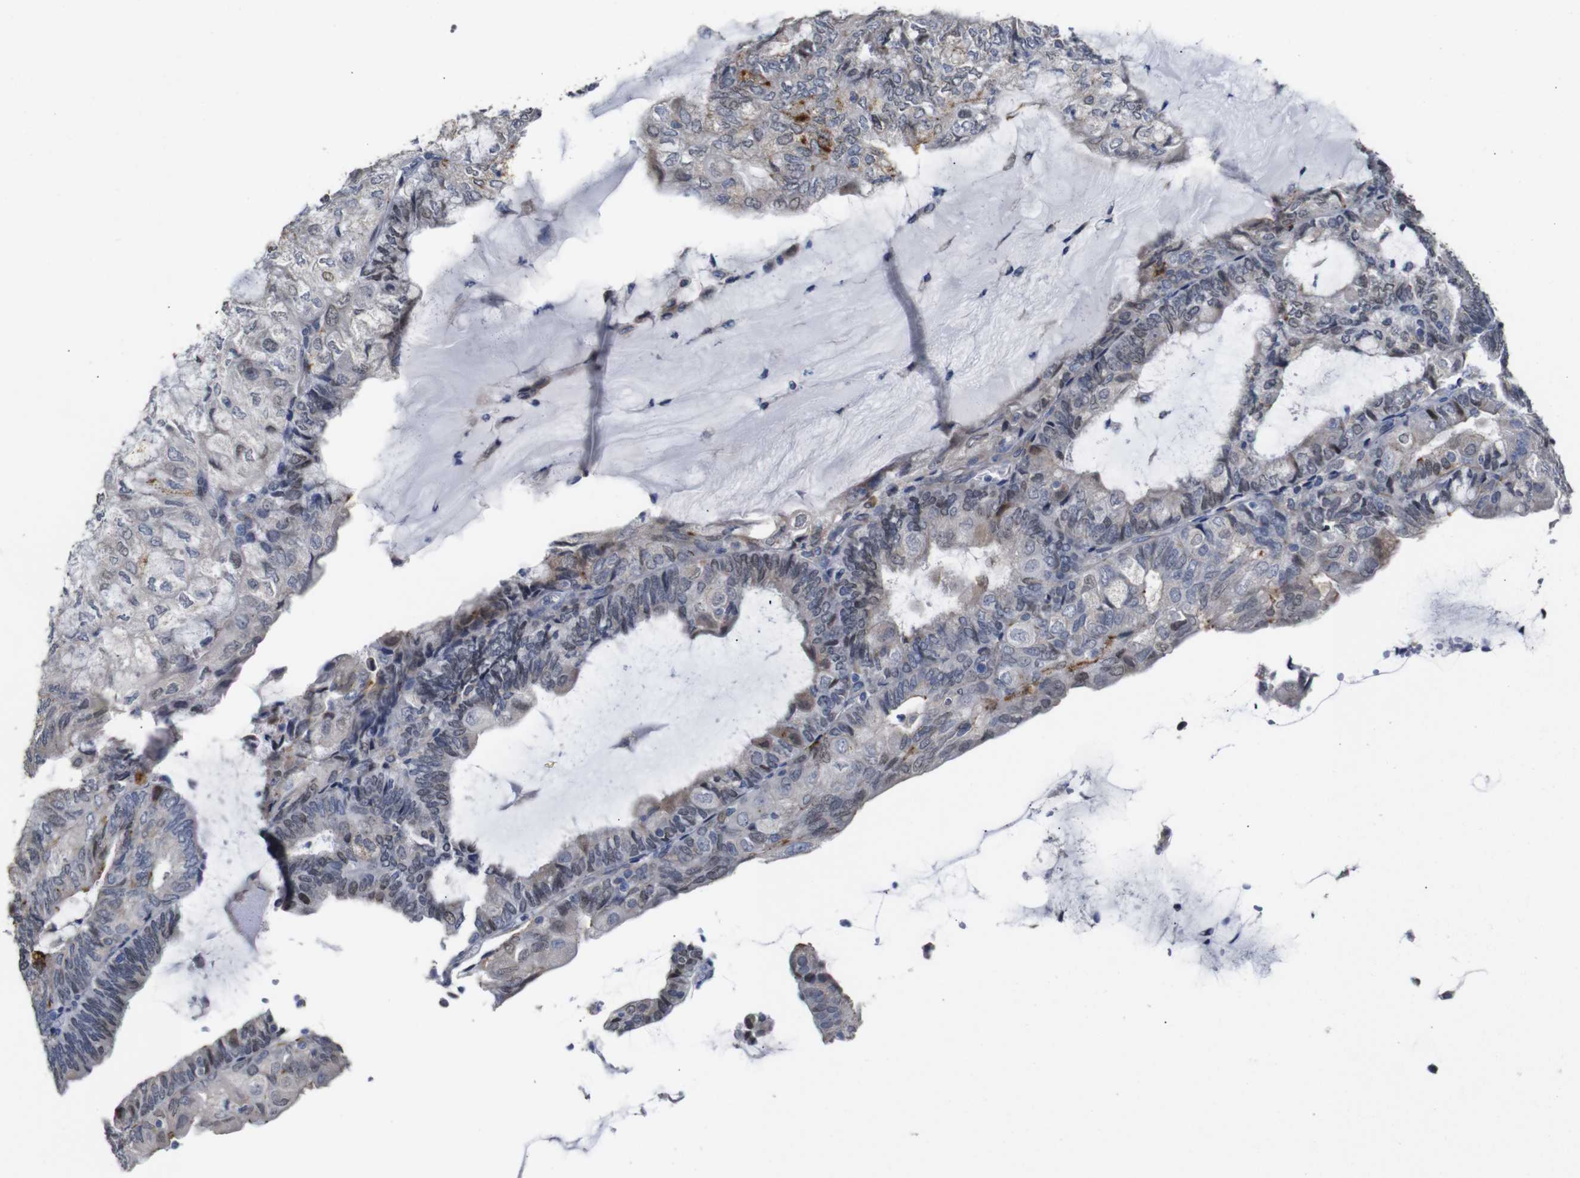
{"staining": {"intensity": "negative", "quantity": "none", "location": "none"}, "tissue": "endometrial cancer", "cell_type": "Tumor cells", "image_type": "cancer", "snomed": [{"axis": "morphology", "description": "Adenocarcinoma, NOS"}, {"axis": "topography", "description": "Endometrium"}], "caption": "This is an immunohistochemistry image of endometrial cancer (adenocarcinoma). There is no expression in tumor cells.", "gene": "TCEAL9", "patient": {"sex": "female", "age": 81}}